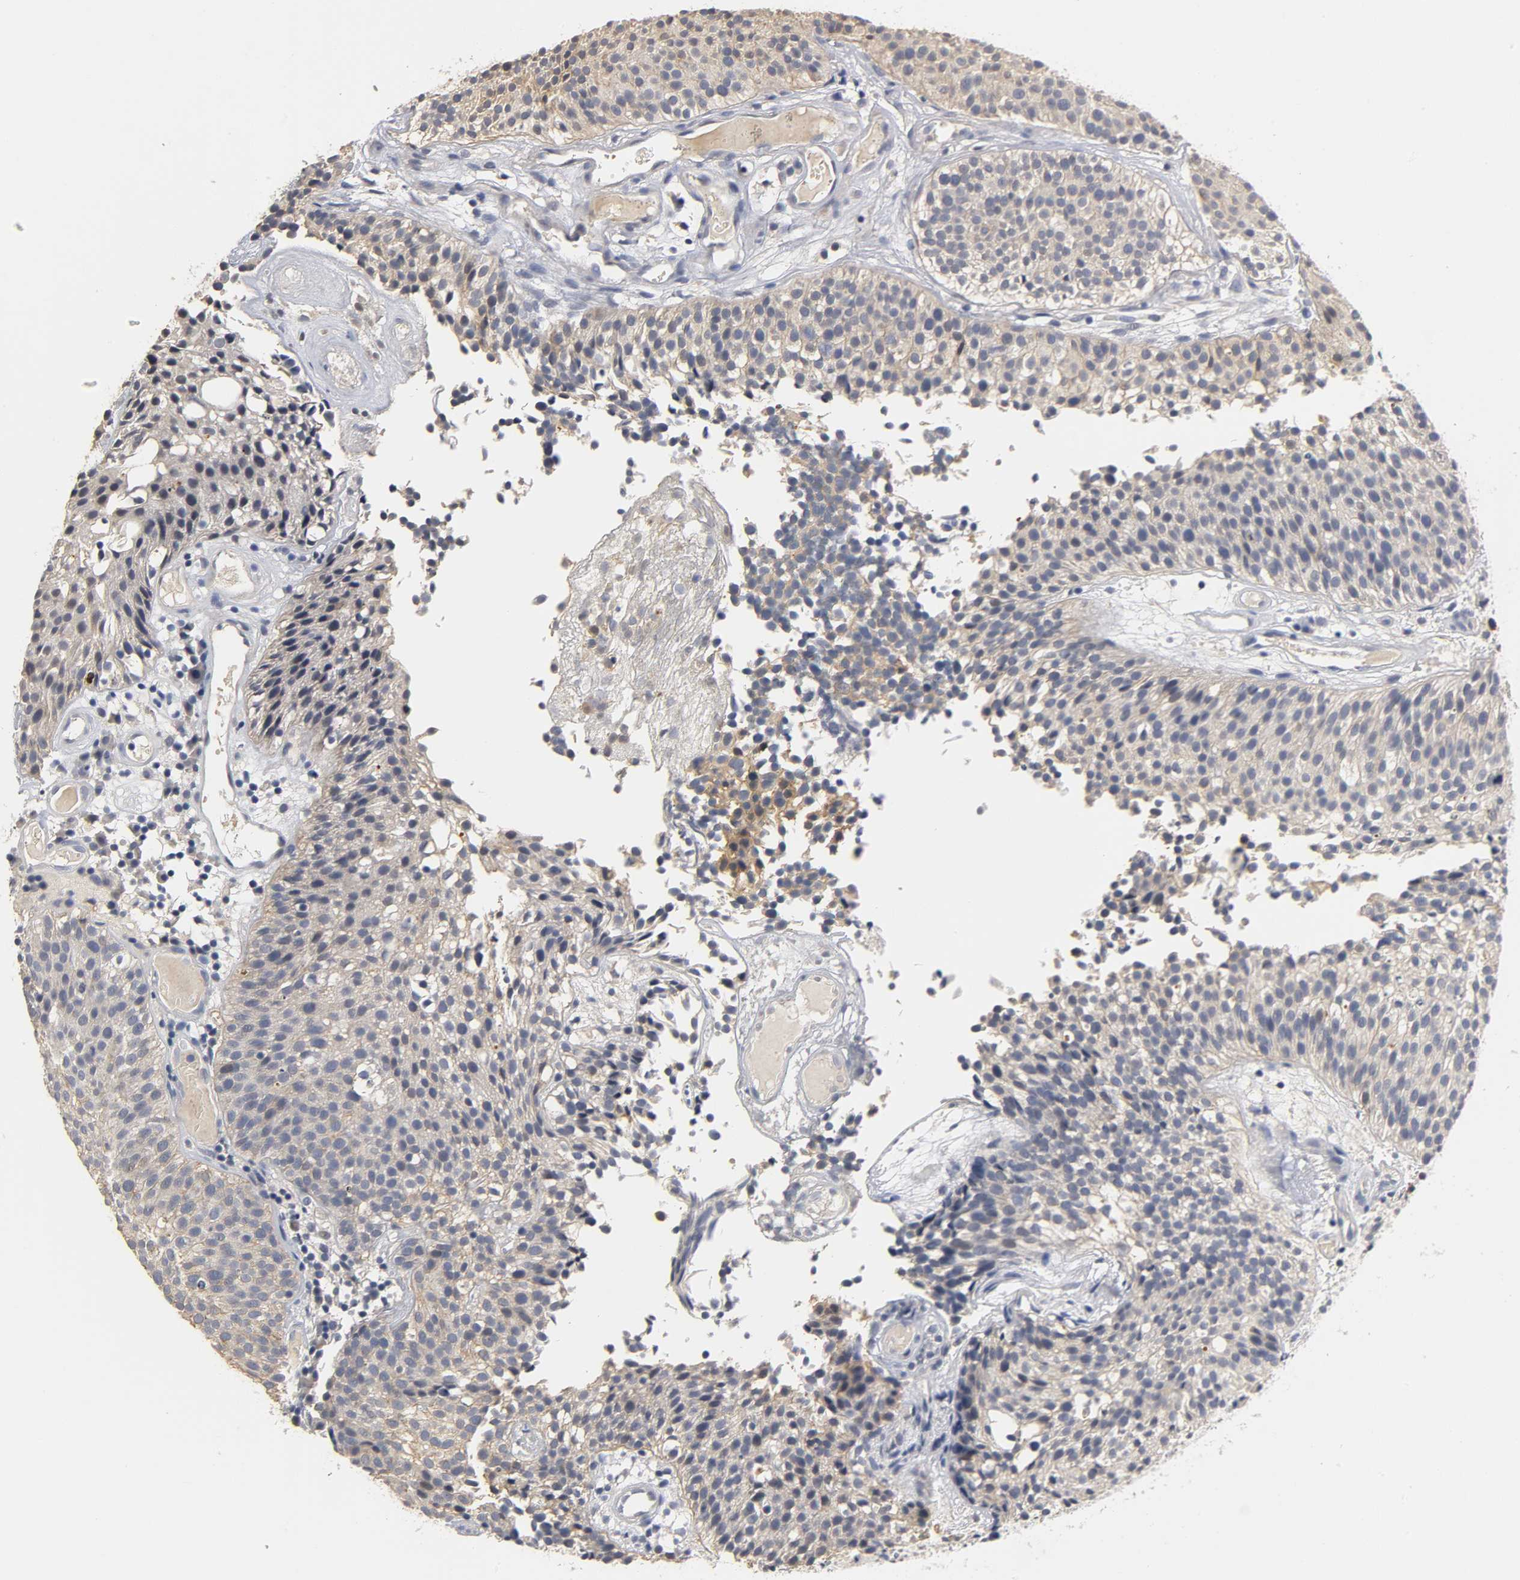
{"staining": {"intensity": "weak", "quantity": "25%-75%", "location": "cytoplasmic/membranous"}, "tissue": "urothelial cancer", "cell_type": "Tumor cells", "image_type": "cancer", "snomed": [{"axis": "morphology", "description": "Urothelial carcinoma, Low grade"}, {"axis": "topography", "description": "Urinary bladder"}], "caption": "Urothelial carcinoma (low-grade) stained with a brown dye demonstrates weak cytoplasmic/membranous positive positivity in about 25%-75% of tumor cells.", "gene": "OVOL1", "patient": {"sex": "male", "age": 85}}